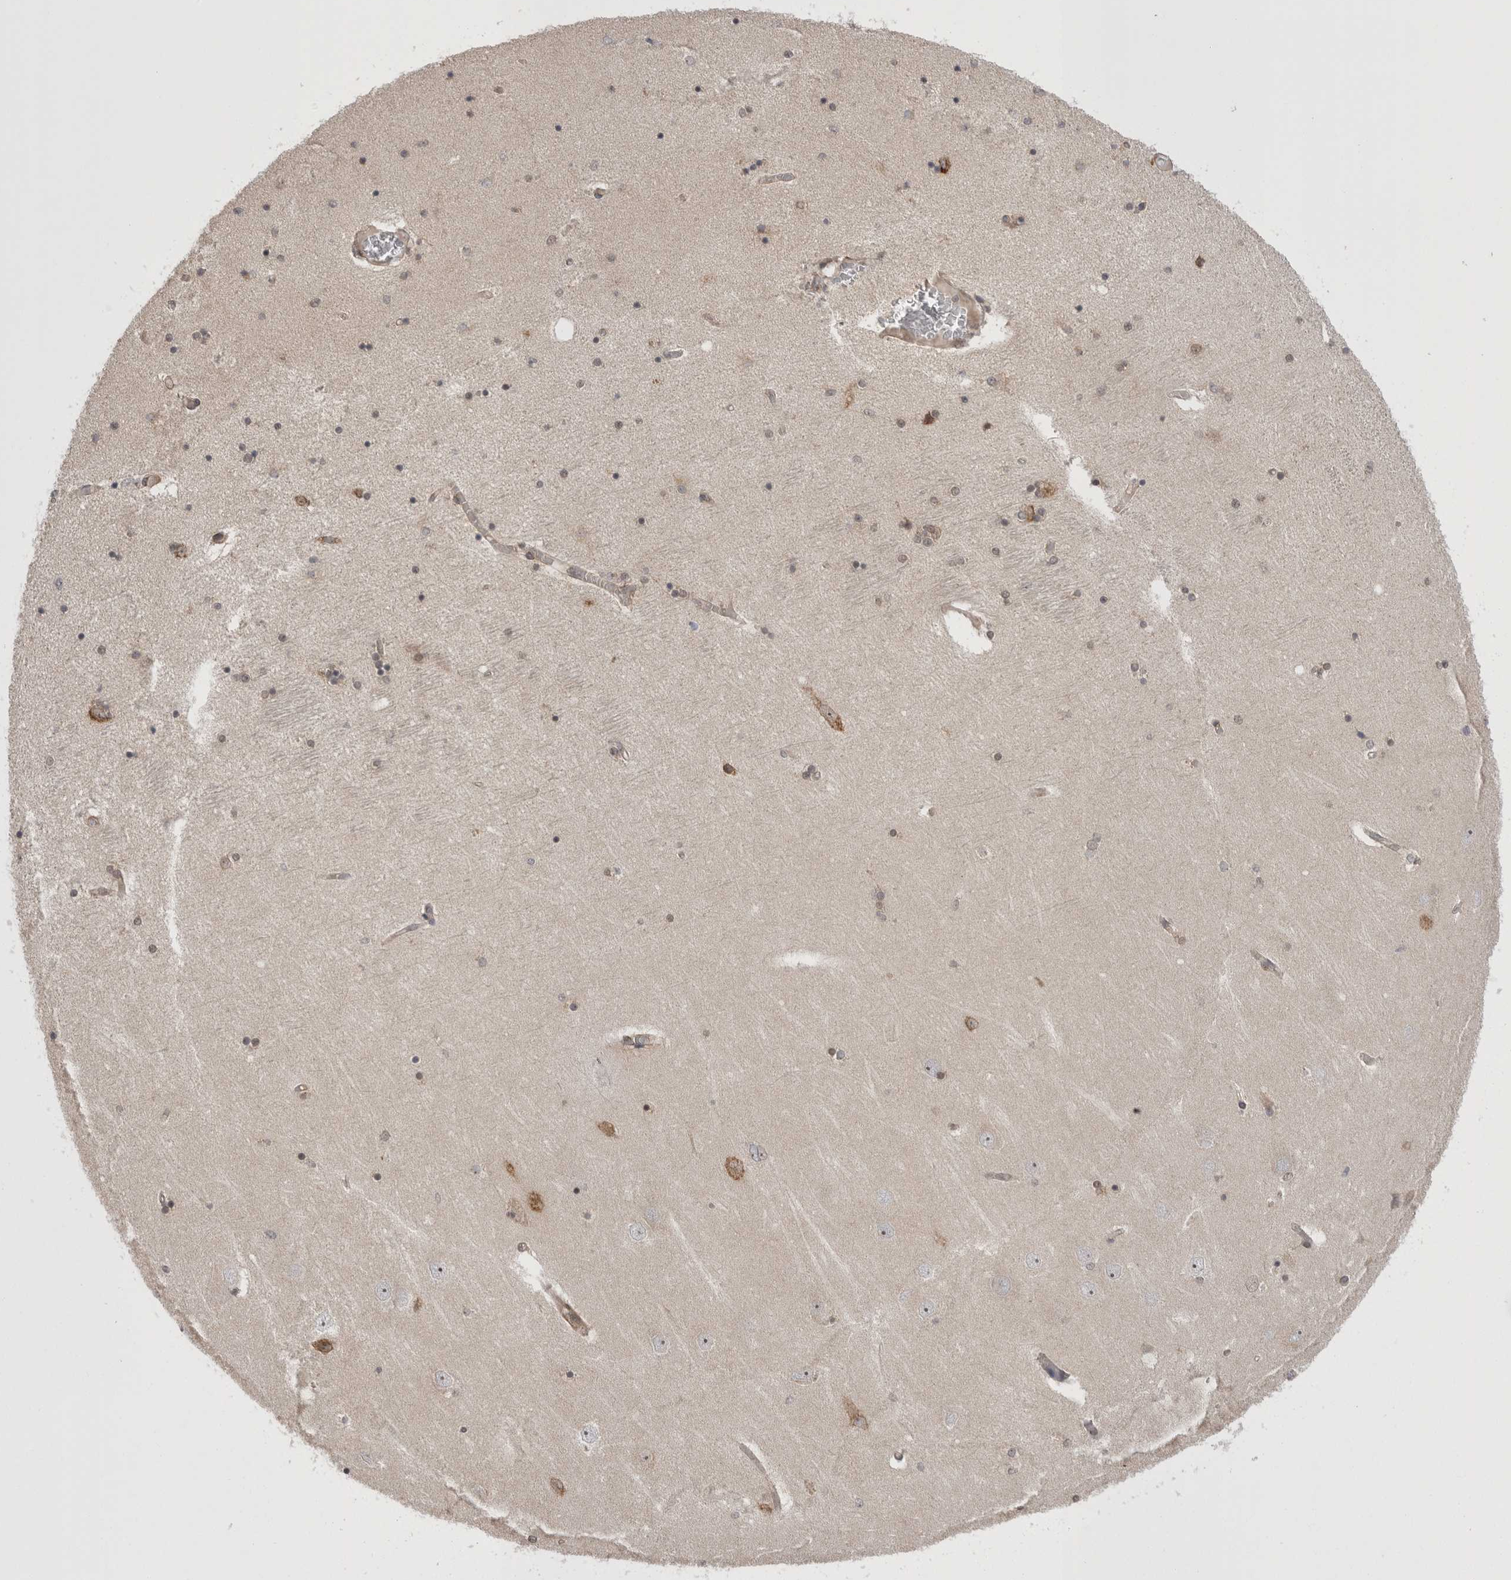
{"staining": {"intensity": "moderate", "quantity": "<25%", "location": "nuclear"}, "tissue": "hippocampus", "cell_type": "Glial cells", "image_type": "normal", "snomed": [{"axis": "morphology", "description": "Normal tissue, NOS"}, {"axis": "topography", "description": "Hippocampus"}], "caption": "A micrograph showing moderate nuclear expression in approximately <25% of glial cells in unremarkable hippocampus, as visualized by brown immunohistochemical staining.", "gene": "EXOSC4", "patient": {"sex": "female", "age": 54}}